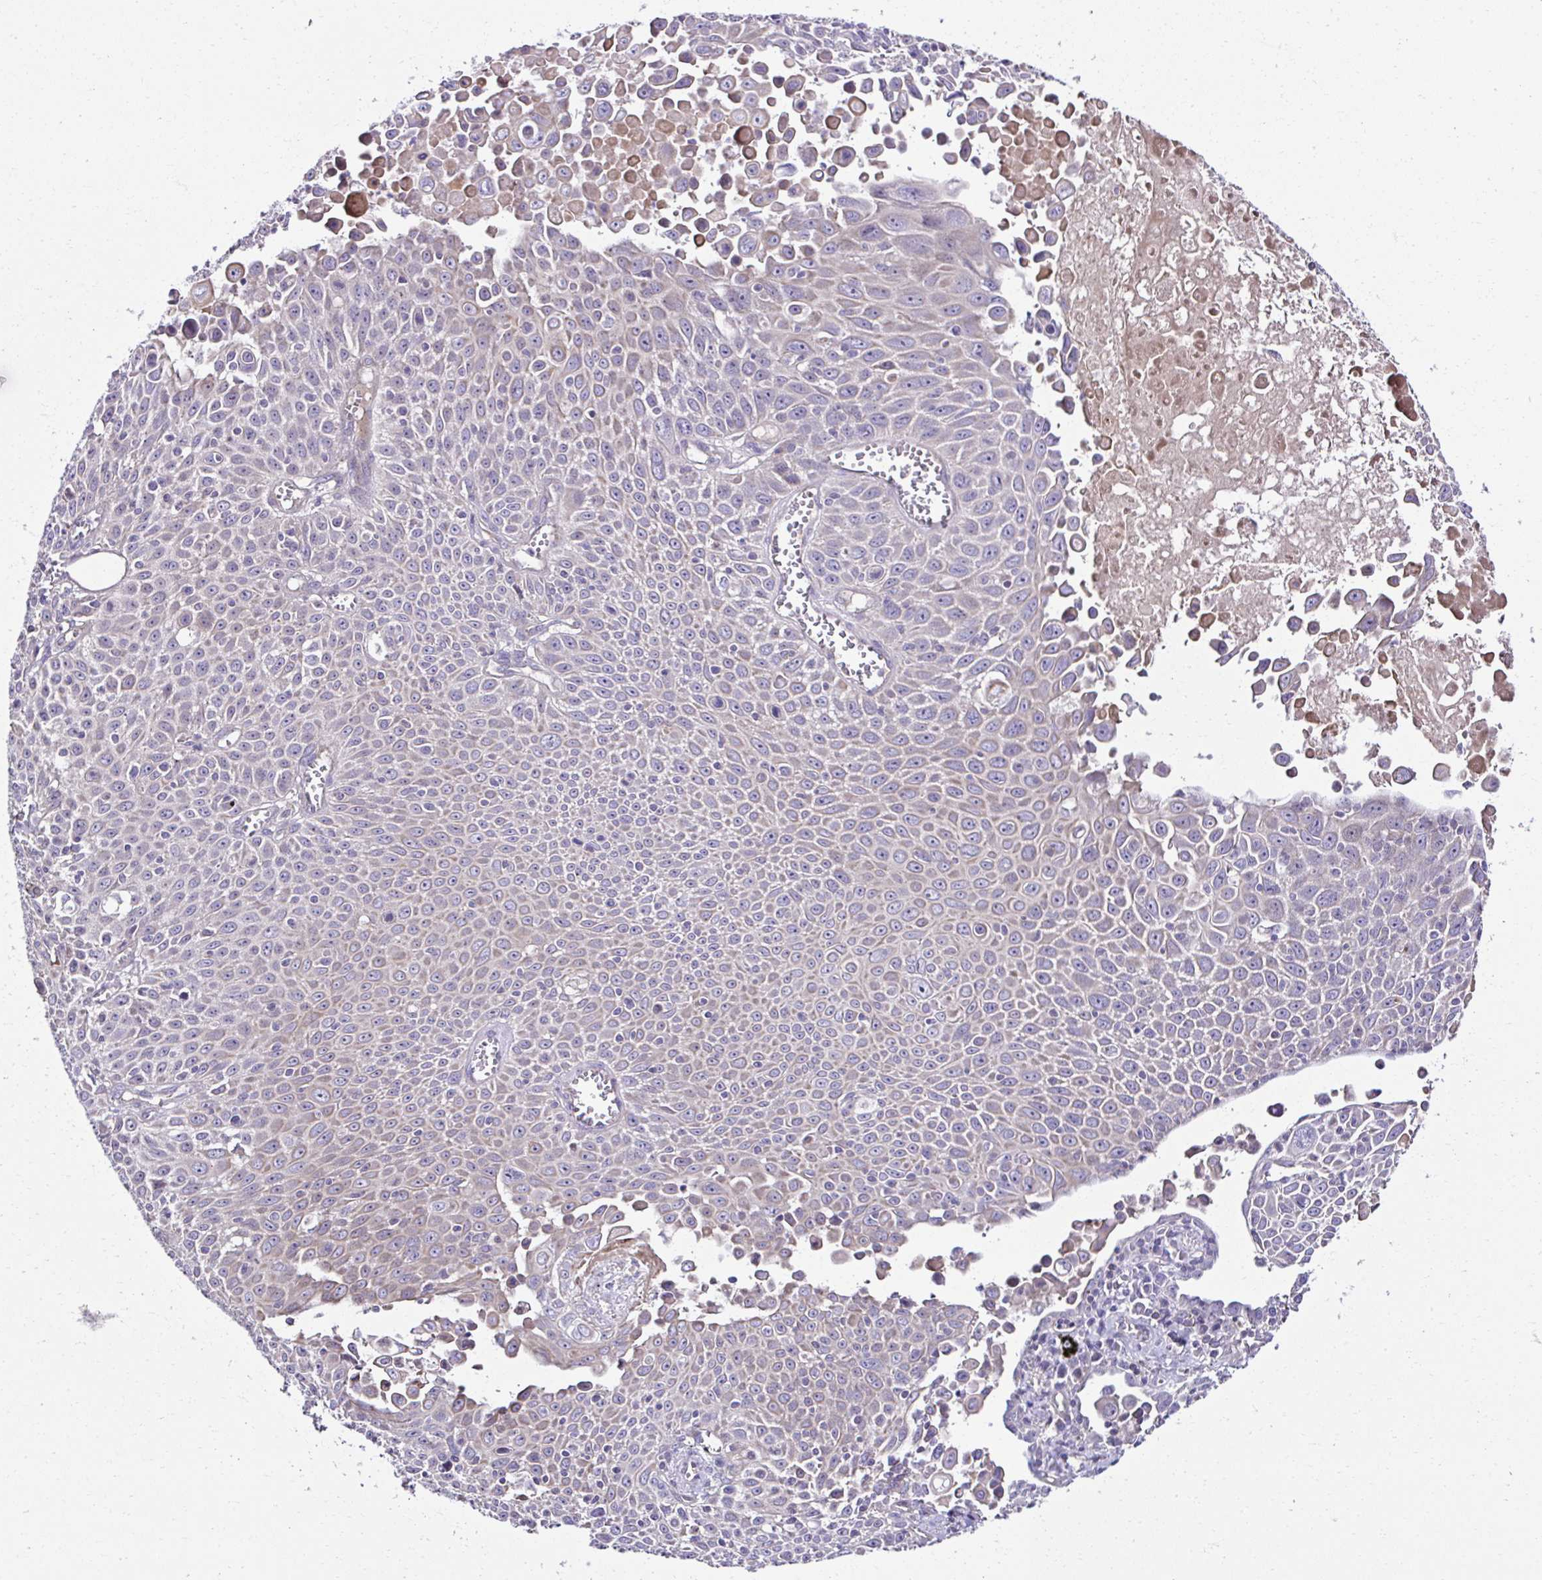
{"staining": {"intensity": "negative", "quantity": "none", "location": "none"}, "tissue": "lung cancer", "cell_type": "Tumor cells", "image_type": "cancer", "snomed": [{"axis": "morphology", "description": "Squamous cell carcinoma, NOS"}, {"axis": "morphology", "description": "Squamous cell carcinoma, metastatic, NOS"}, {"axis": "topography", "description": "Lymph node"}, {"axis": "topography", "description": "Lung"}], "caption": "Immunohistochemistry histopathology image of lung cancer (metastatic squamous cell carcinoma) stained for a protein (brown), which demonstrates no positivity in tumor cells.", "gene": "CCDC85C", "patient": {"sex": "female", "age": 62}}